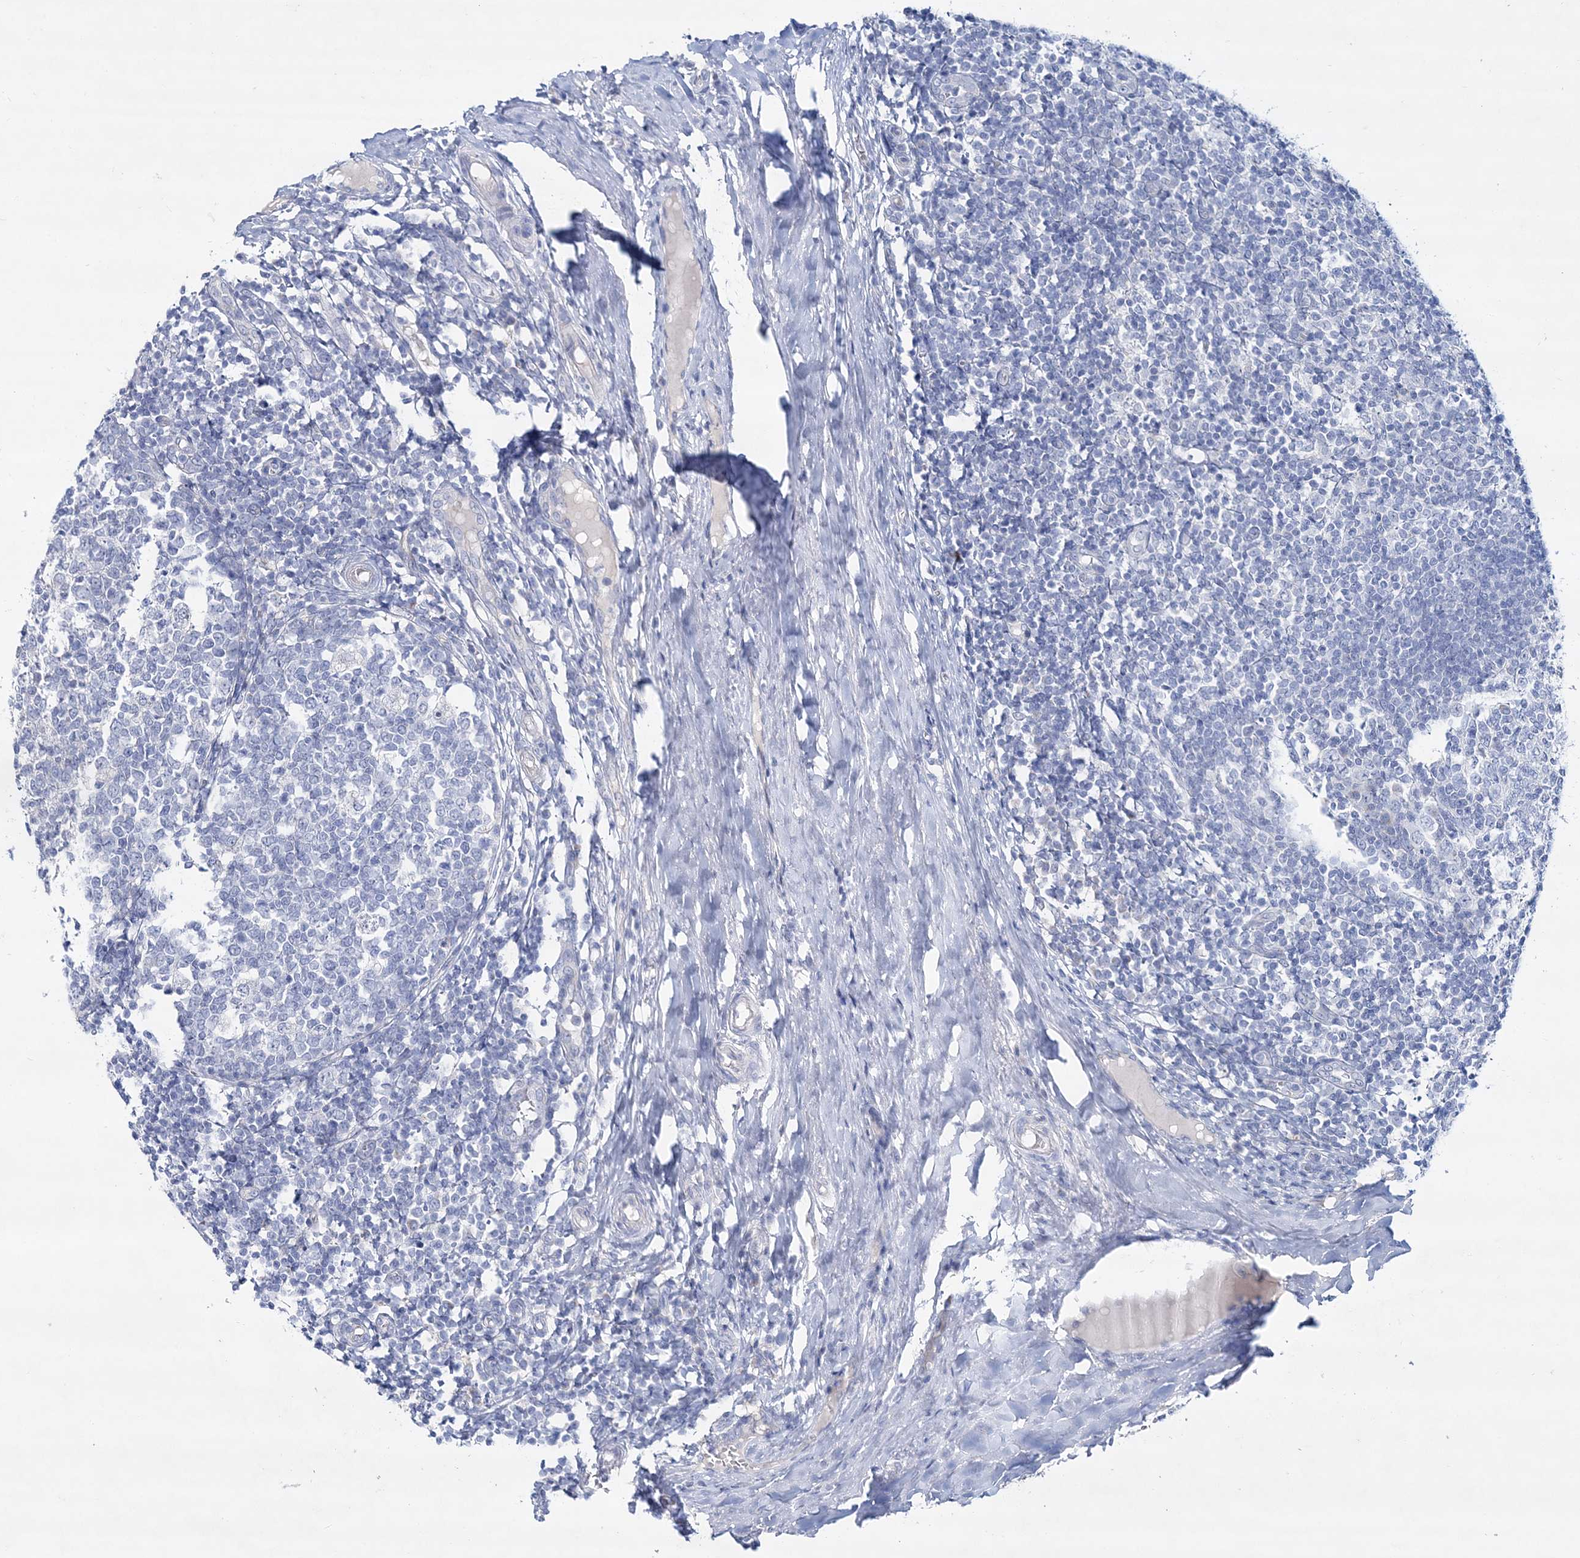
{"staining": {"intensity": "negative", "quantity": "none", "location": "none"}, "tissue": "tonsil", "cell_type": "Germinal center cells", "image_type": "normal", "snomed": [{"axis": "morphology", "description": "Normal tissue, NOS"}, {"axis": "topography", "description": "Tonsil"}], "caption": "DAB (3,3'-diaminobenzidine) immunohistochemical staining of normal human tonsil shows no significant expression in germinal center cells.", "gene": "ADGRL1", "patient": {"sex": "female", "age": 19}}